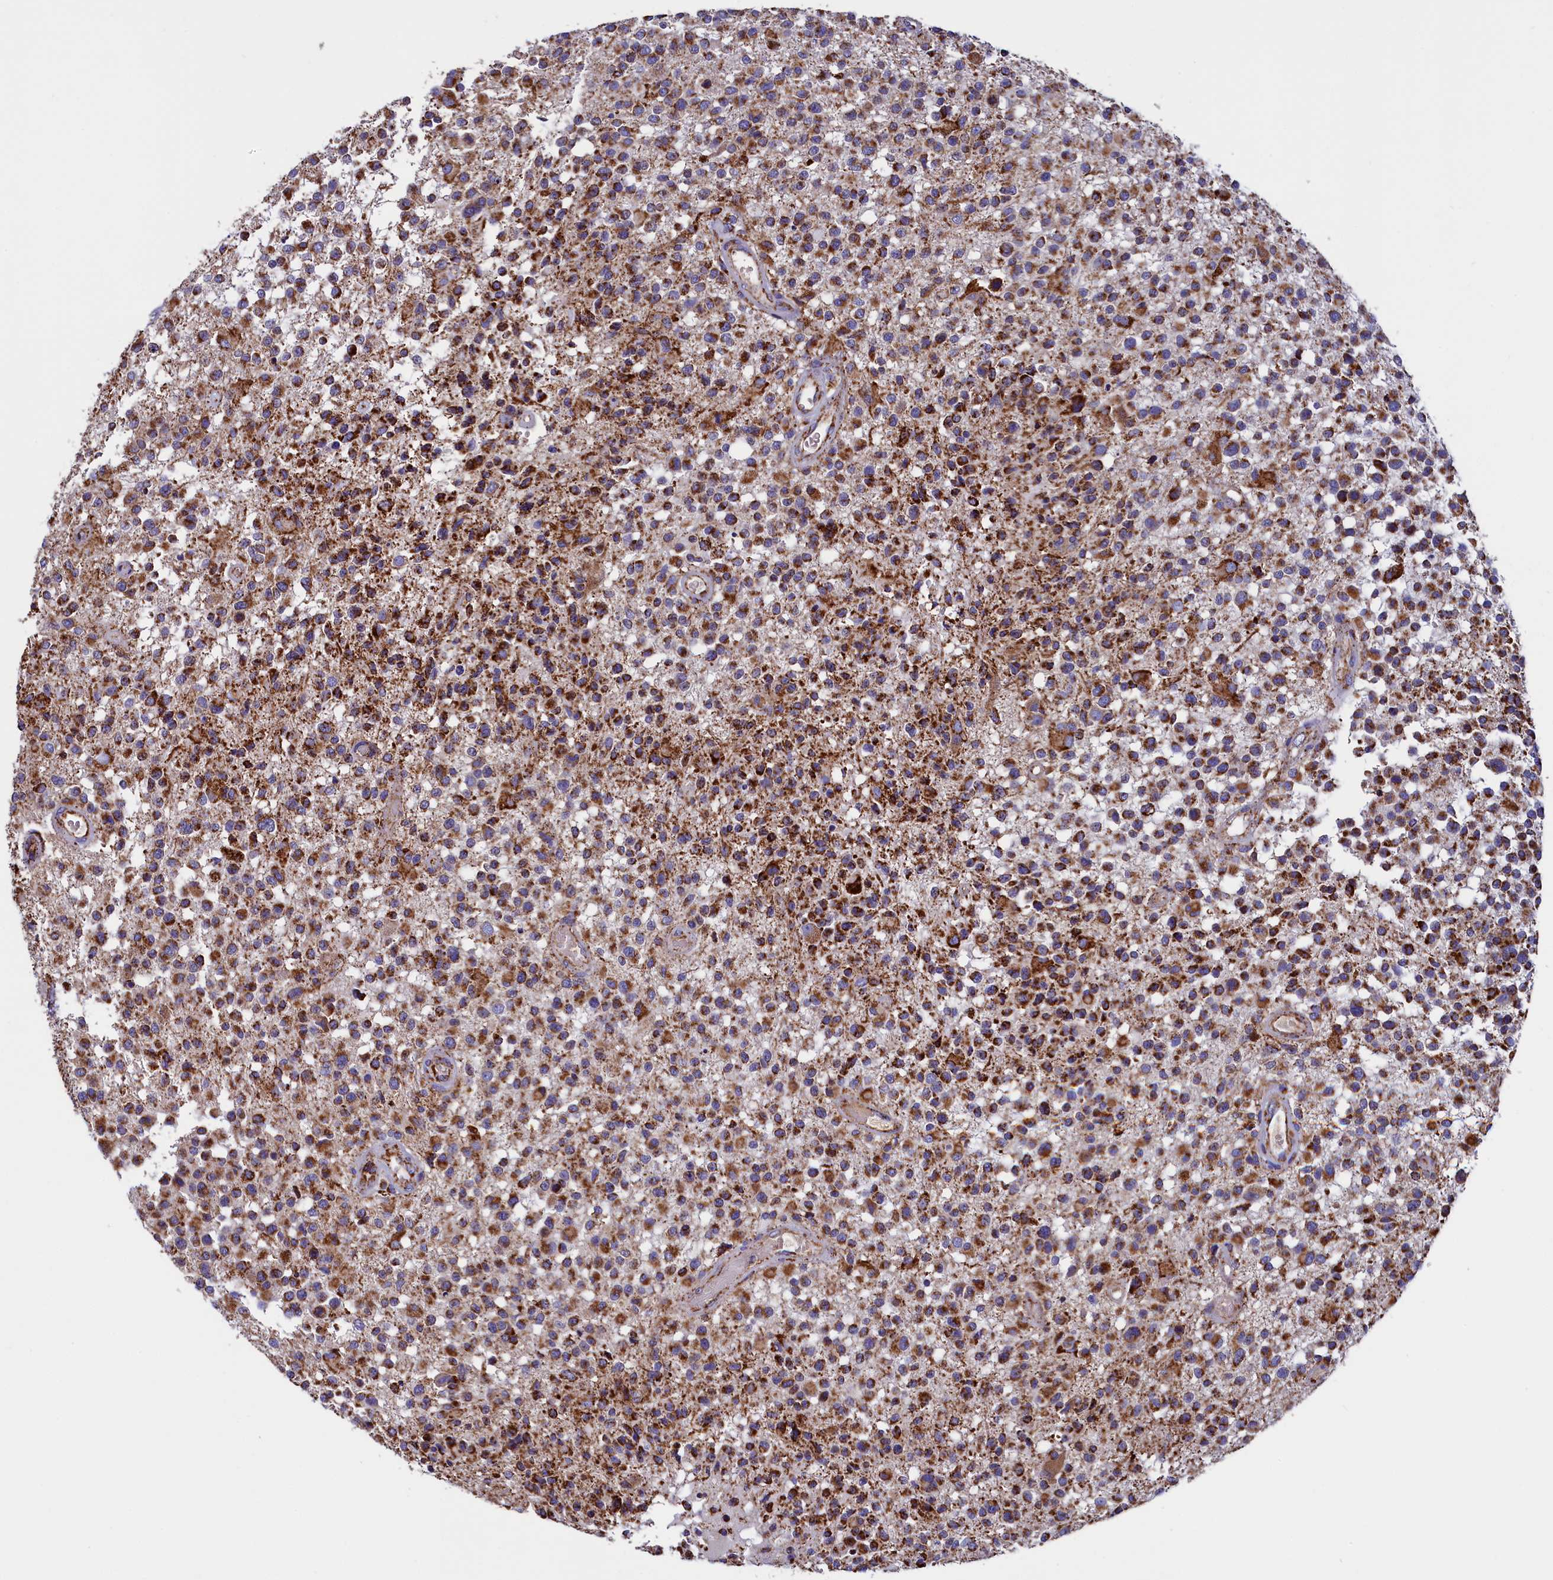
{"staining": {"intensity": "strong", "quantity": ">75%", "location": "cytoplasmic/membranous"}, "tissue": "glioma", "cell_type": "Tumor cells", "image_type": "cancer", "snomed": [{"axis": "morphology", "description": "Glioma, malignant, High grade"}, {"axis": "morphology", "description": "Glioblastoma, NOS"}, {"axis": "topography", "description": "Brain"}], "caption": "This is a micrograph of immunohistochemistry (IHC) staining of malignant glioma (high-grade), which shows strong positivity in the cytoplasmic/membranous of tumor cells.", "gene": "SLC39A3", "patient": {"sex": "male", "age": 60}}